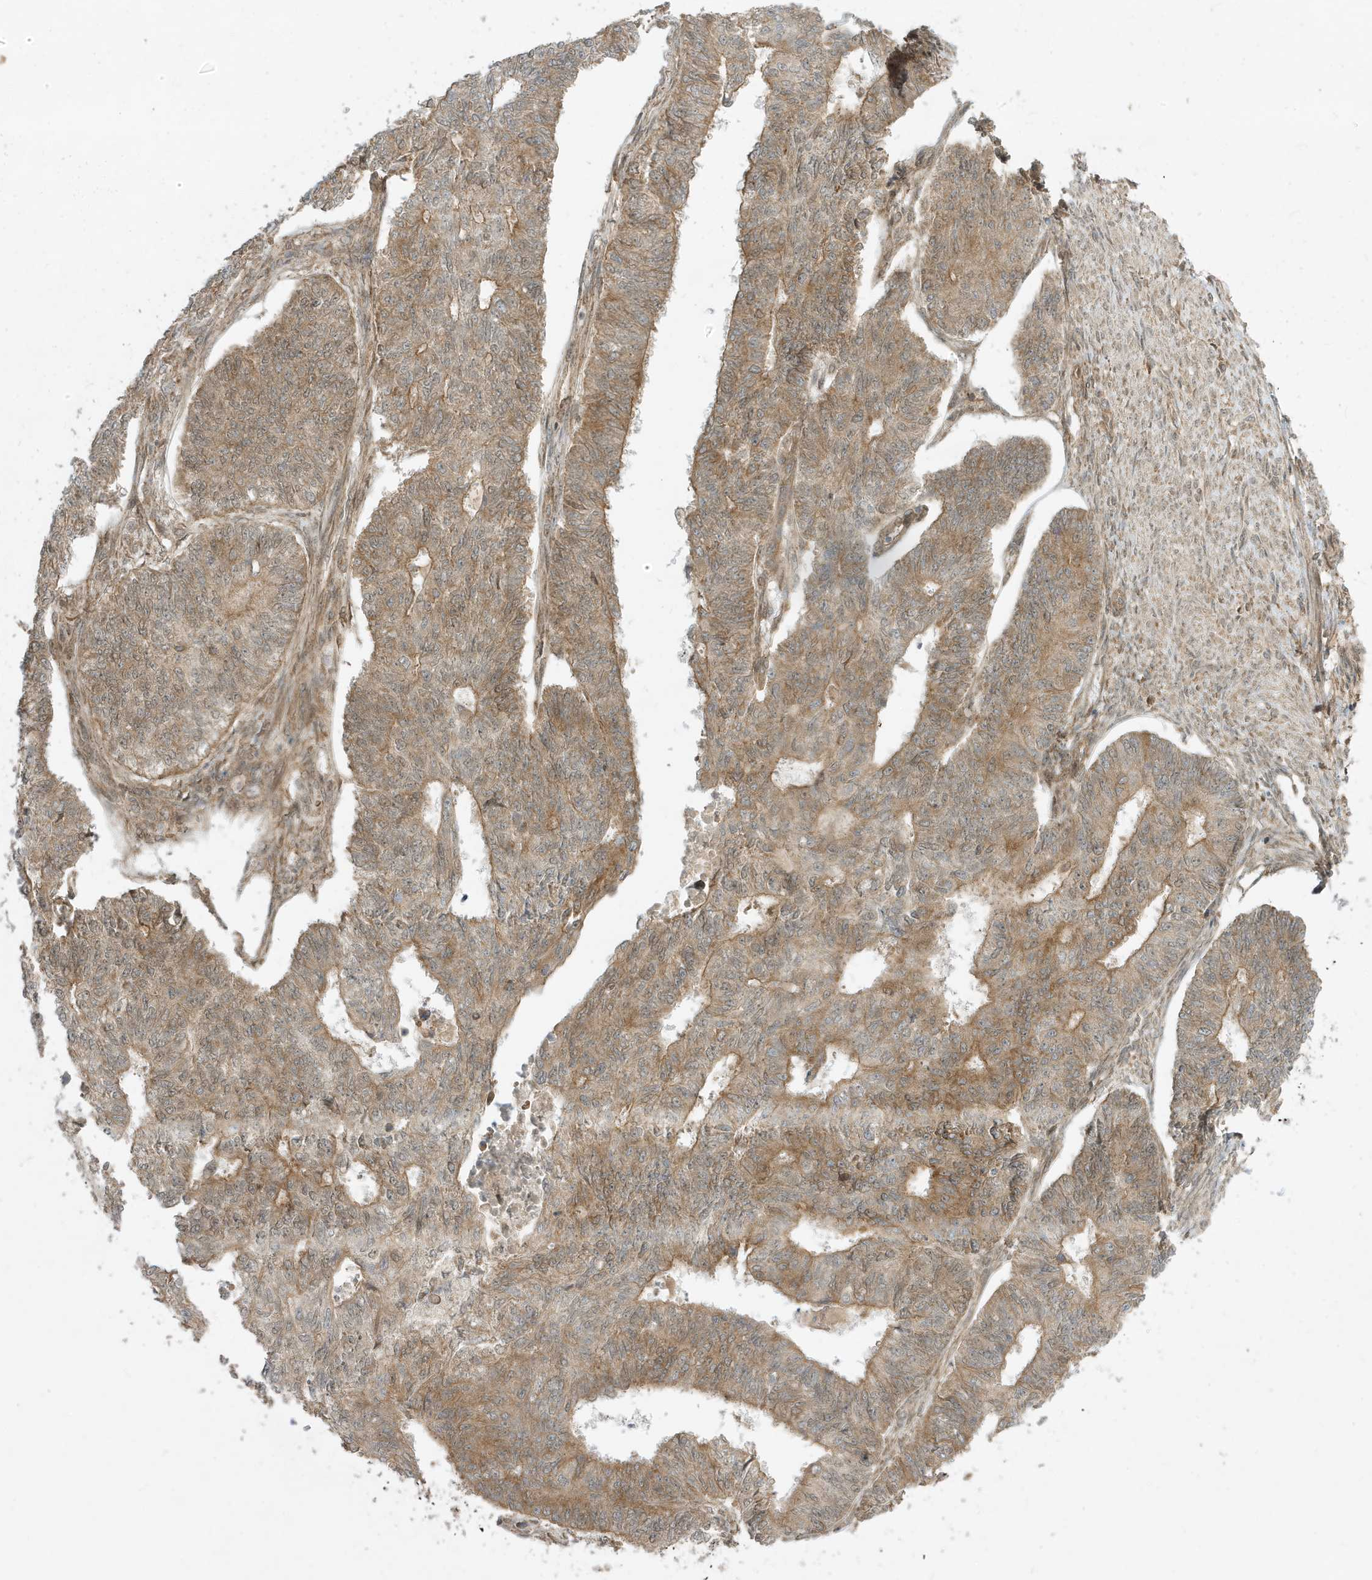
{"staining": {"intensity": "moderate", "quantity": ">75%", "location": "cytoplasmic/membranous"}, "tissue": "endometrial cancer", "cell_type": "Tumor cells", "image_type": "cancer", "snomed": [{"axis": "morphology", "description": "Adenocarcinoma, NOS"}, {"axis": "topography", "description": "Endometrium"}], "caption": "Immunohistochemical staining of endometrial cancer (adenocarcinoma) exhibits medium levels of moderate cytoplasmic/membranous protein expression in approximately >75% of tumor cells.", "gene": "SCARF2", "patient": {"sex": "female", "age": 32}}